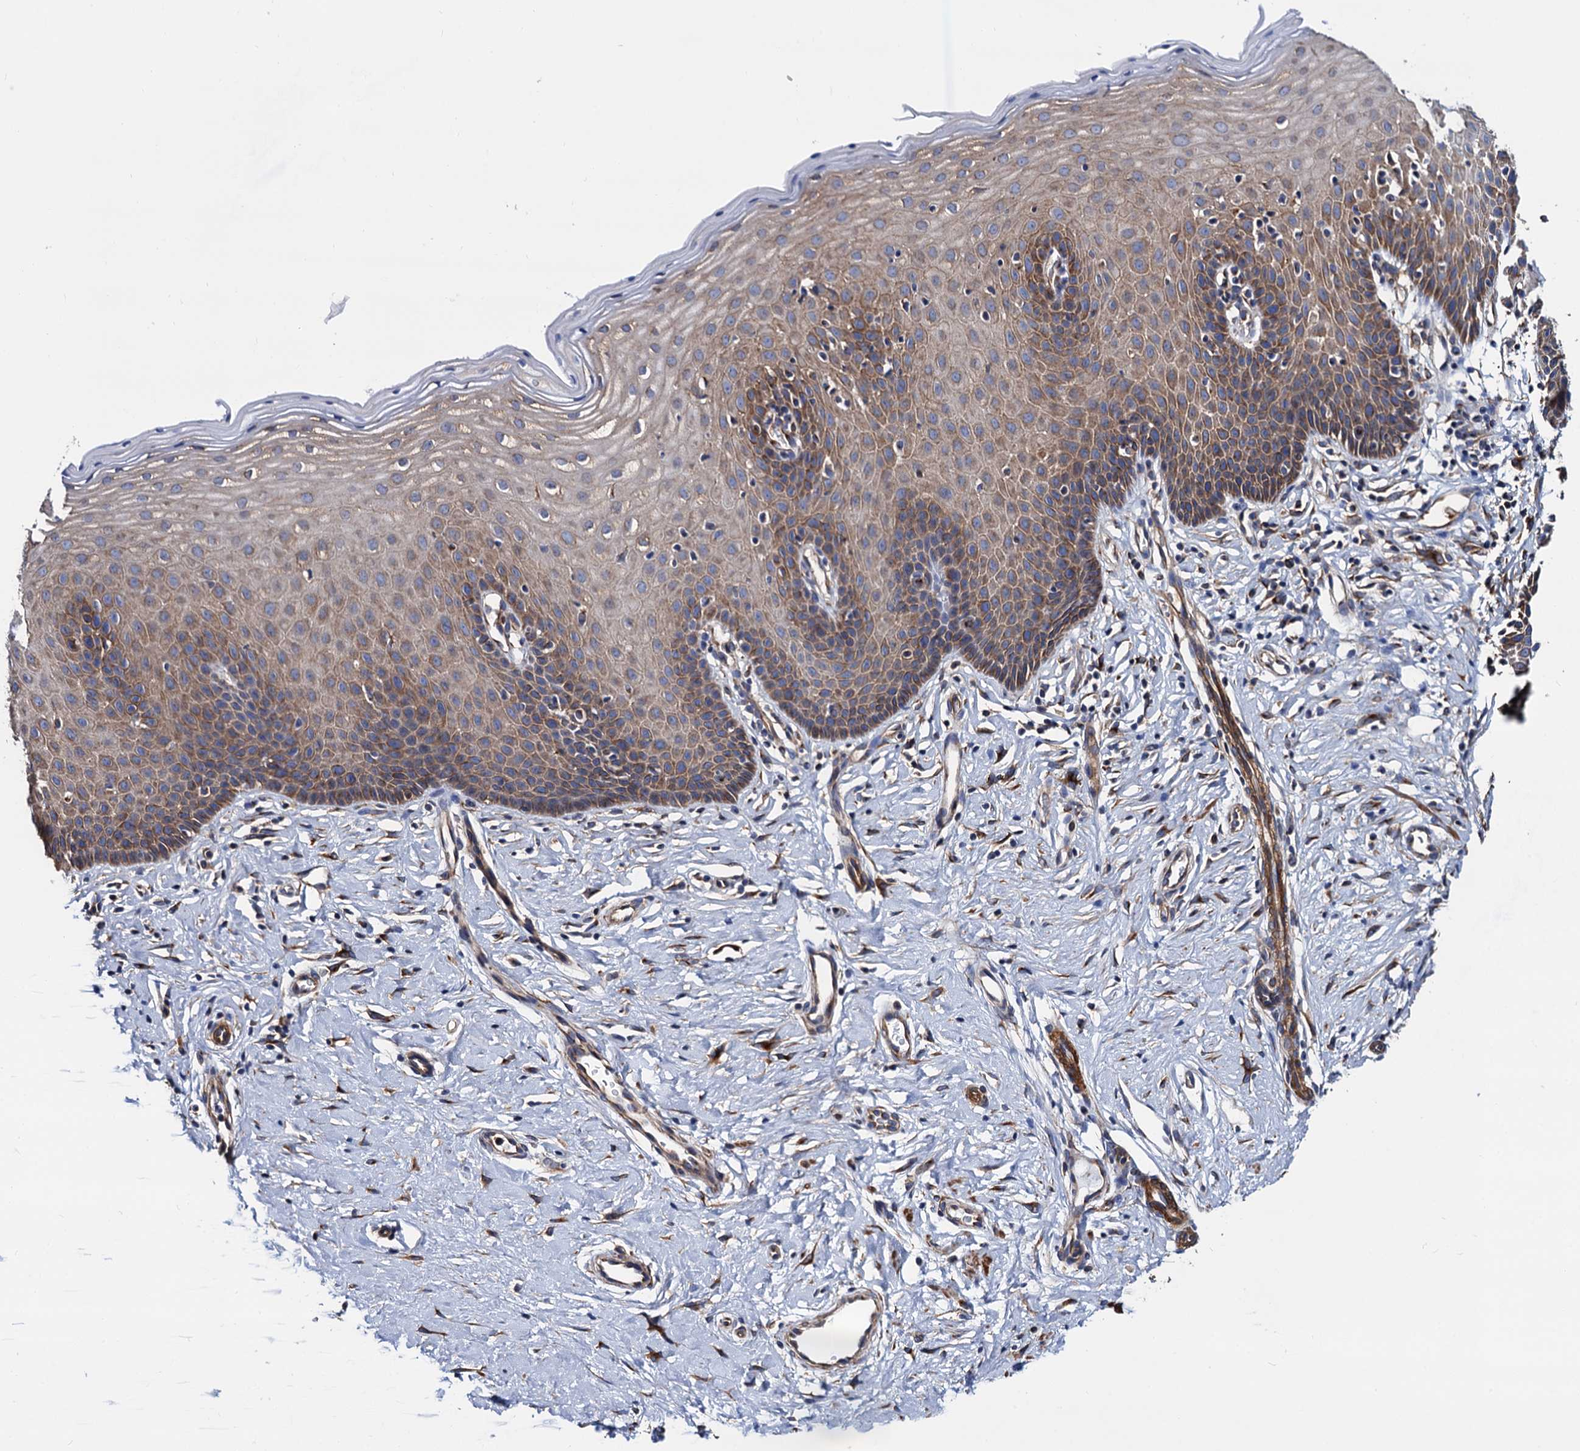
{"staining": {"intensity": "negative", "quantity": "none", "location": "none"}, "tissue": "cervix", "cell_type": "Glandular cells", "image_type": "normal", "snomed": [{"axis": "morphology", "description": "Normal tissue, NOS"}, {"axis": "topography", "description": "Cervix"}], "caption": "Immunohistochemistry histopathology image of benign cervix: human cervix stained with DAB (3,3'-diaminobenzidine) shows no significant protein positivity in glandular cells. (DAB immunohistochemistry, high magnification).", "gene": "ZDHHC18", "patient": {"sex": "female", "age": 36}}